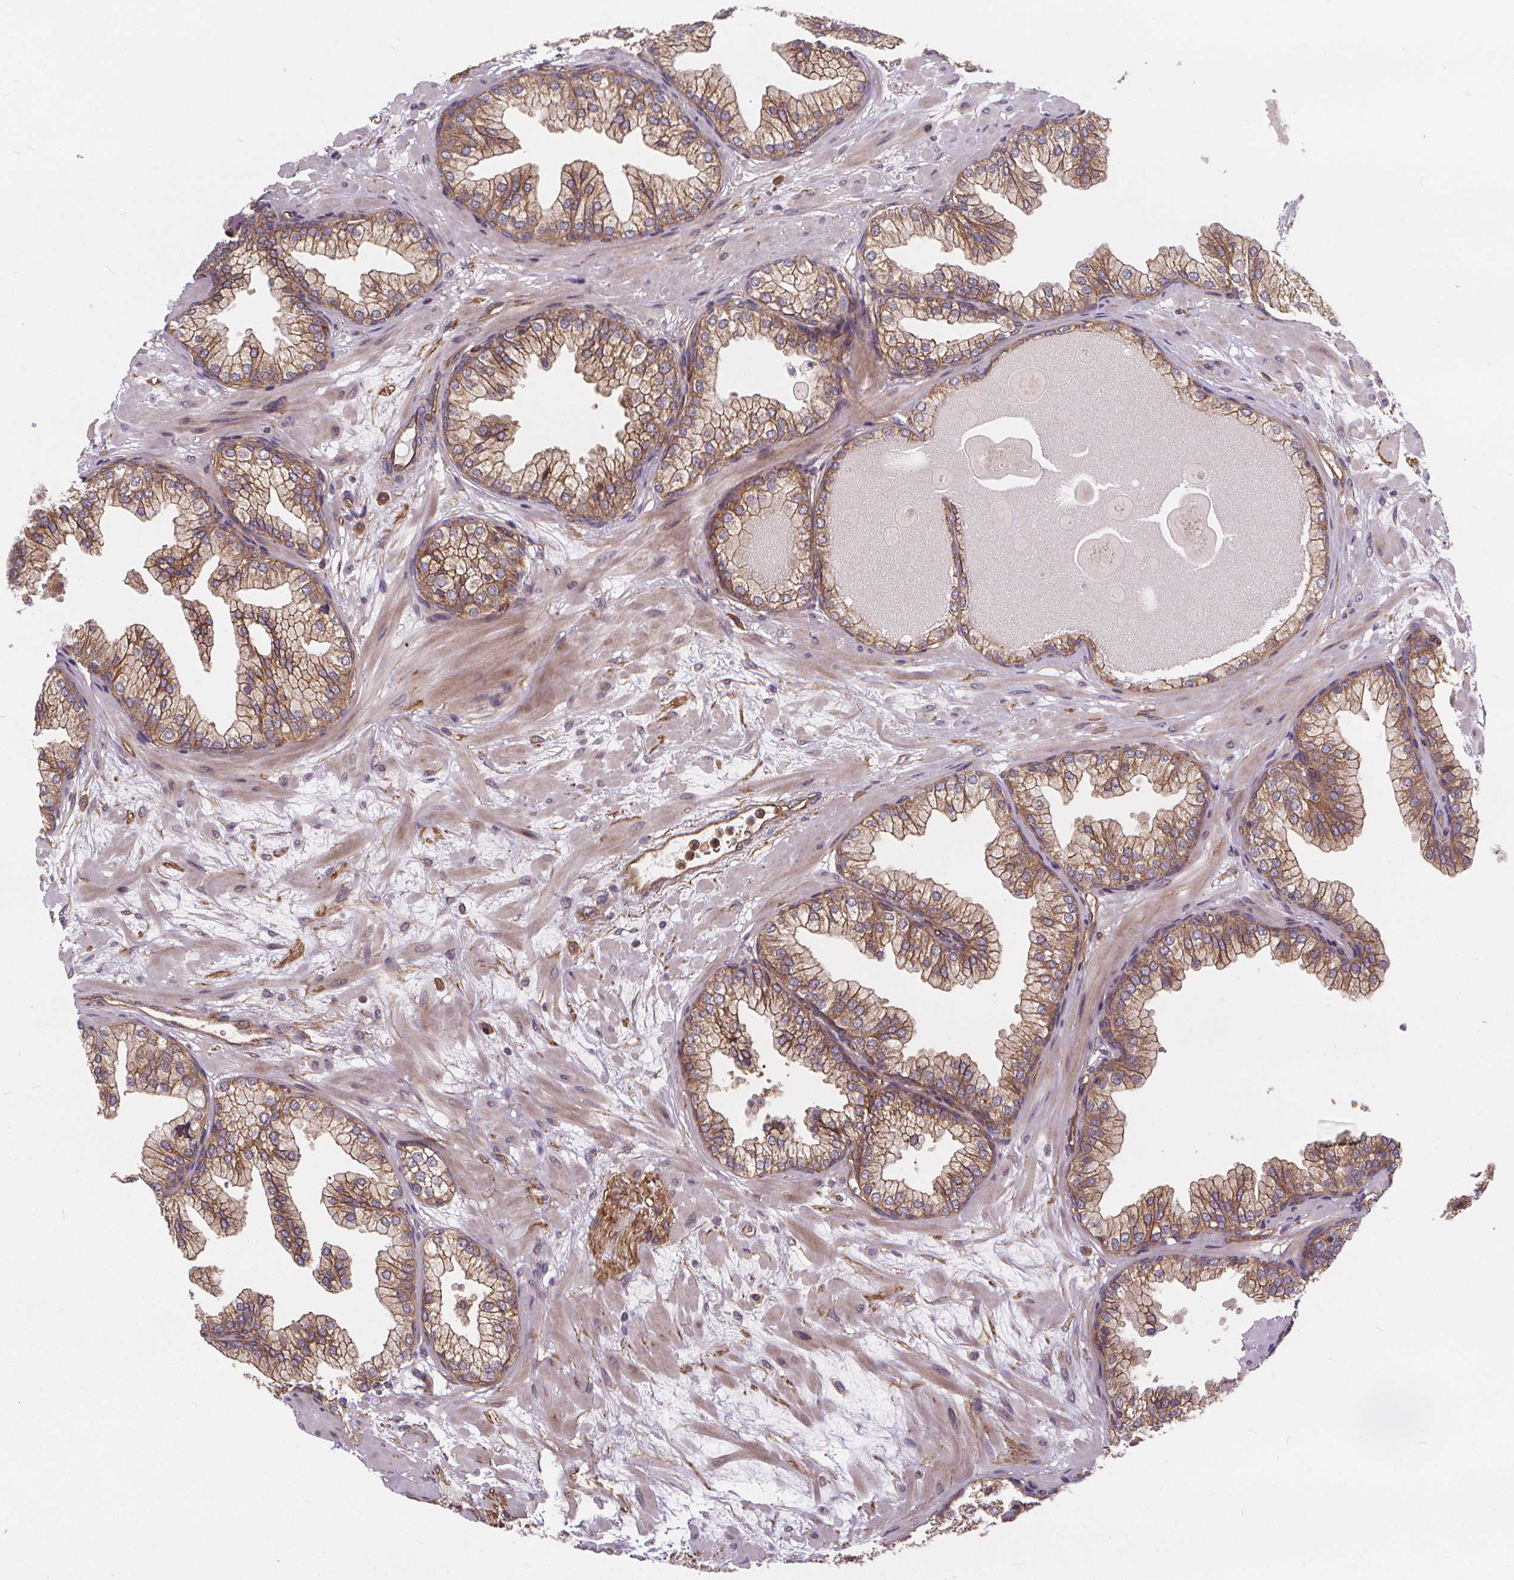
{"staining": {"intensity": "moderate", "quantity": ">75%", "location": "cytoplasmic/membranous"}, "tissue": "prostate", "cell_type": "Glandular cells", "image_type": "normal", "snomed": [{"axis": "morphology", "description": "Normal tissue, NOS"}, {"axis": "topography", "description": "Prostate"}, {"axis": "topography", "description": "Peripheral nerve tissue"}], "caption": "Immunohistochemical staining of unremarkable human prostate shows medium levels of moderate cytoplasmic/membranous staining in approximately >75% of glandular cells. (Stains: DAB in brown, nuclei in blue, Microscopy: brightfield microscopy at high magnification).", "gene": "CLINT1", "patient": {"sex": "male", "age": 61}}